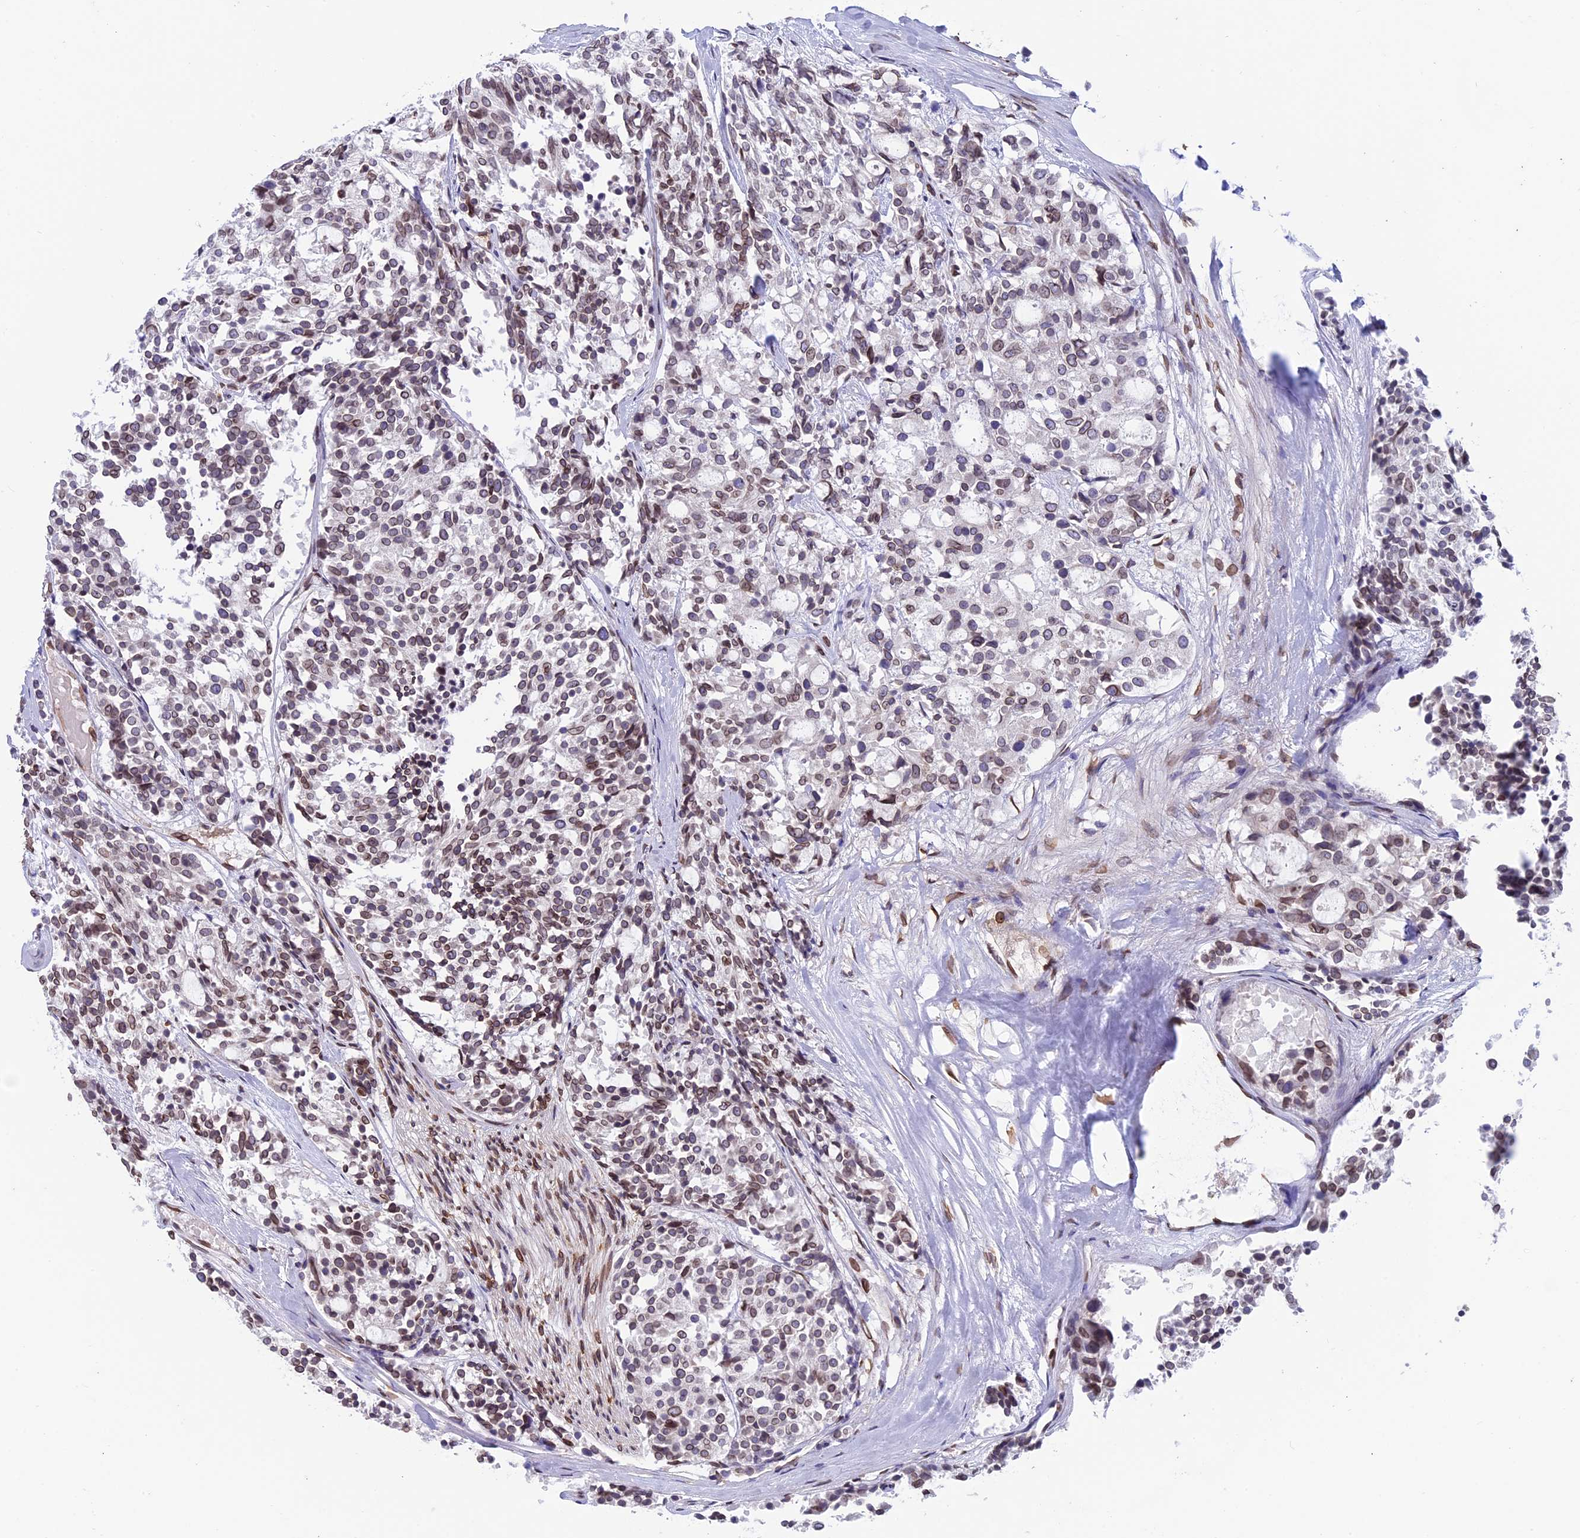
{"staining": {"intensity": "moderate", "quantity": ">75%", "location": "nuclear"}, "tissue": "carcinoid", "cell_type": "Tumor cells", "image_type": "cancer", "snomed": [{"axis": "morphology", "description": "Carcinoid, malignant, NOS"}, {"axis": "topography", "description": "Pancreas"}], "caption": "Approximately >75% of tumor cells in carcinoid show moderate nuclear protein staining as visualized by brown immunohistochemical staining.", "gene": "TMPRSS7", "patient": {"sex": "female", "age": 54}}